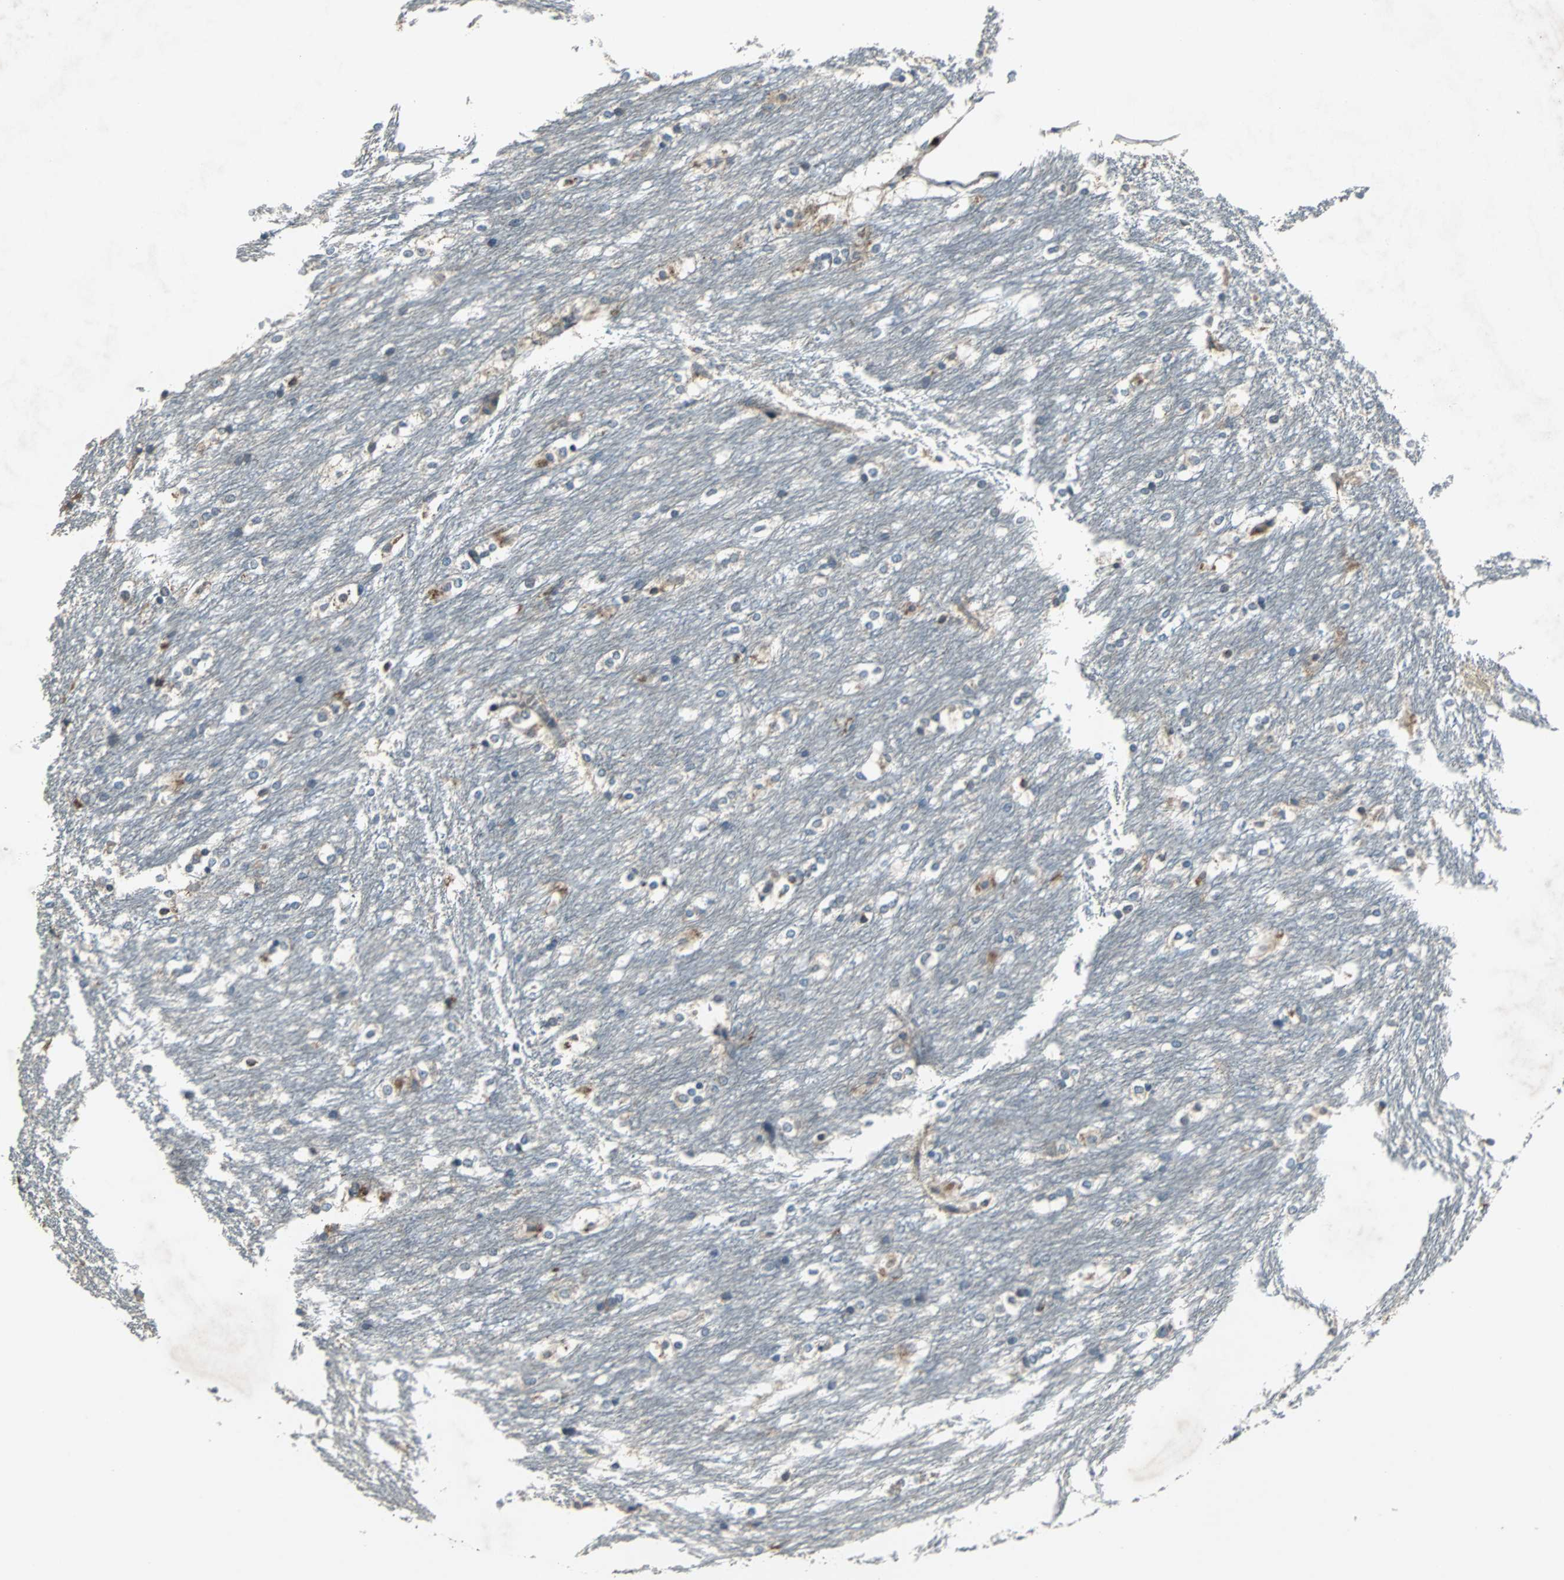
{"staining": {"intensity": "weak", "quantity": "<25%", "location": "cytoplasmic/membranous"}, "tissue": "caudate", "cell_type": "Glial cells", "image_type": "normal", "snomed": [{"axis": "morphology", "description": "Normal tissue, NOS"}, {"axis": "topography", "description": "Lateral ventricle wall"}], "caption": "Glial cells are negative for brown protein staining in benign caudate. (DAB (3,3'-diaminobenzidine) immunohistochemistry with hematoxylin counter stain).", "gene": "SOS1", "patient": {"sex": "female", "age": 19}}